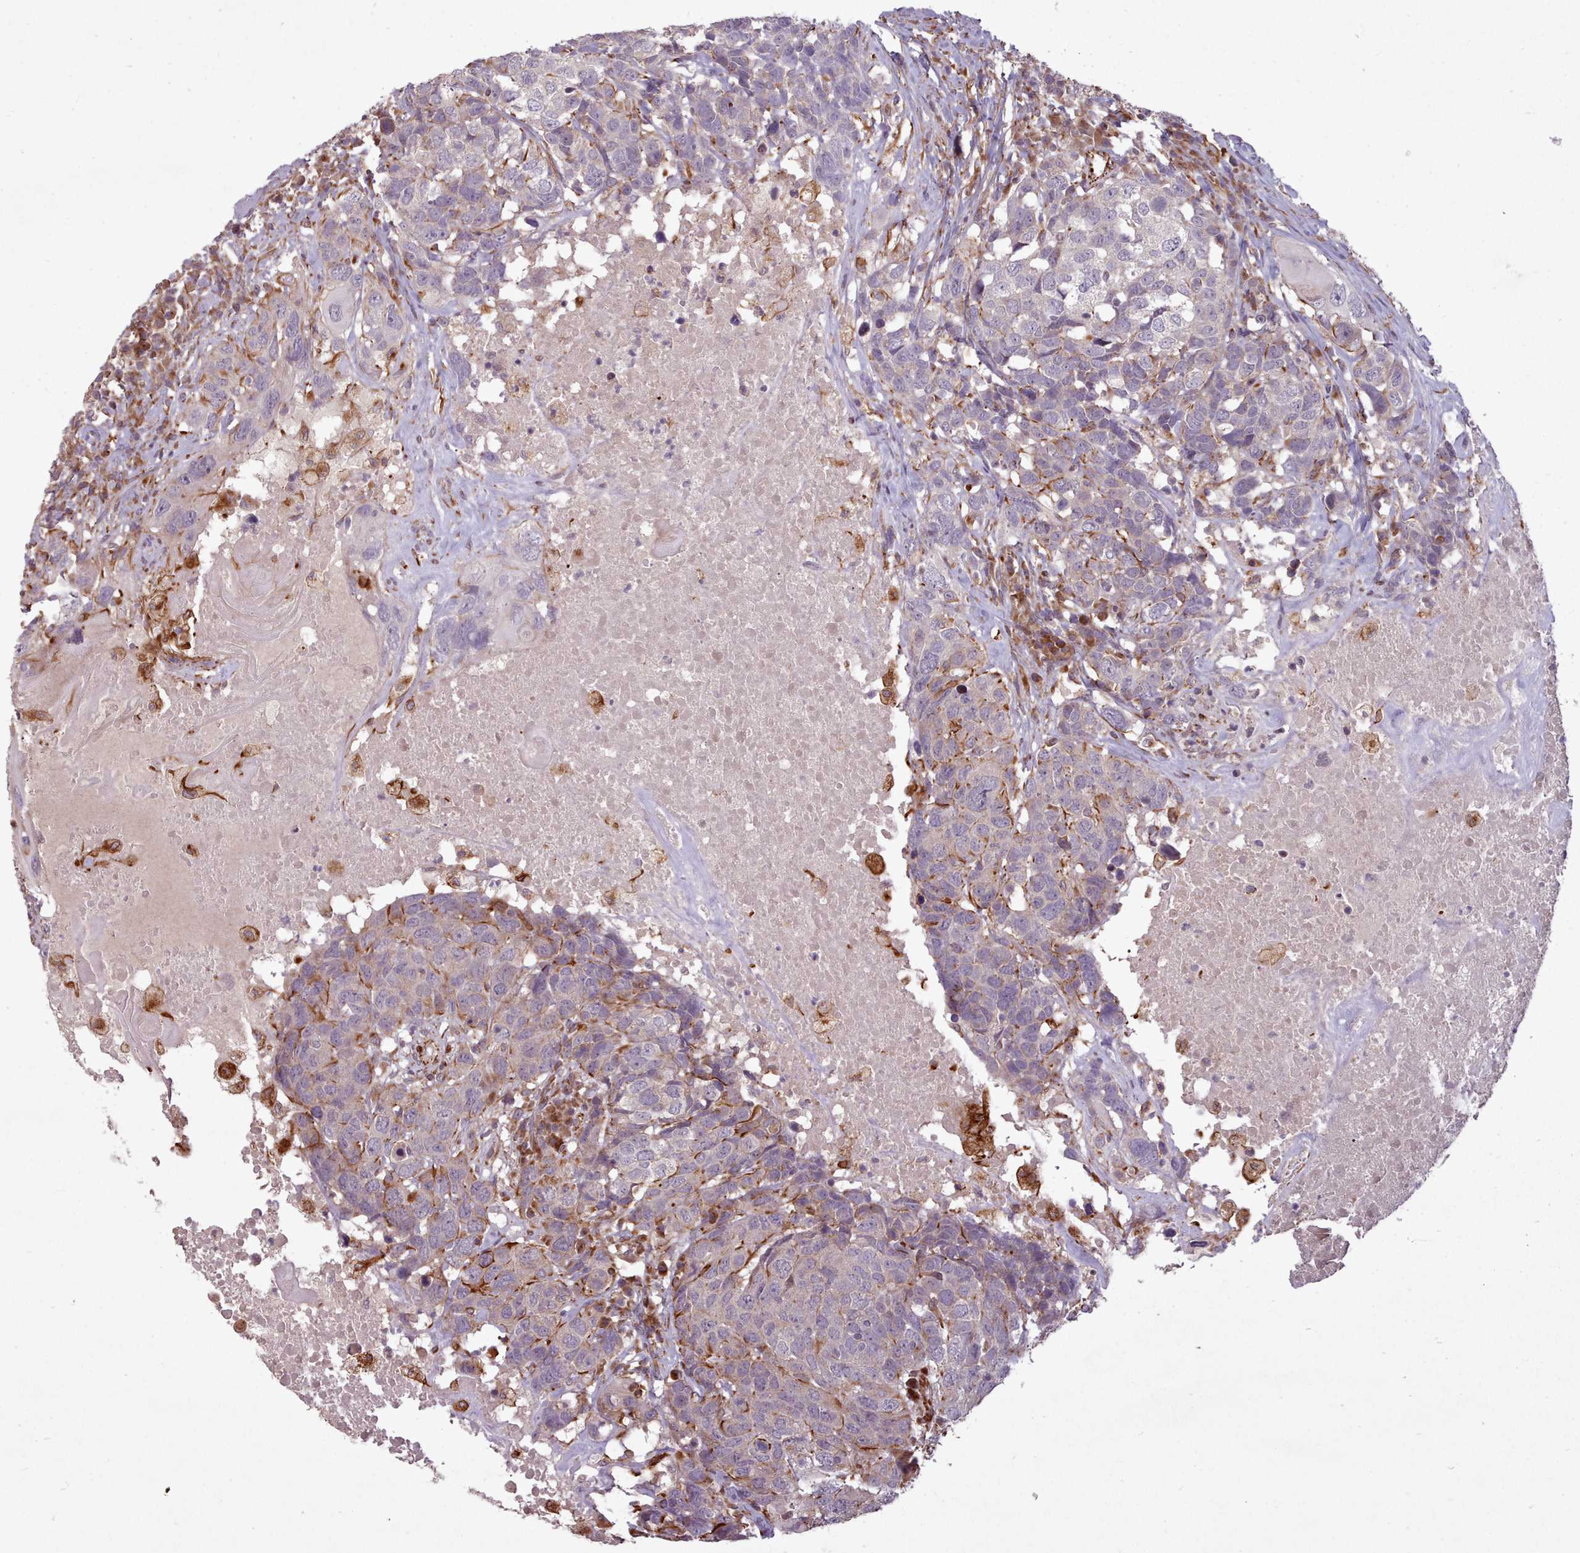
{"staining": {"intensity": "strong", "quantity": "<25%", "location": "cytoplasmic/membranous"}, "tissue": "head and neck cancer", "cell_type": "Tumor cells", "image_type": "cancer", "snomed": [{"axis": "morphology", "description": "Squamous cell carcinoma, NOS"}, {"axis": "topography", "description": "Head-Neck"}], "caption": "Immunohistochemical staining of head and neck cancer (squamous cell carcinoma) reveals medium levels of strong cytoplasmic/membranous expression in about <25% of tumor cells.", "gene": "GBGT1", "patient": {"sex": "male", "age": 66}}